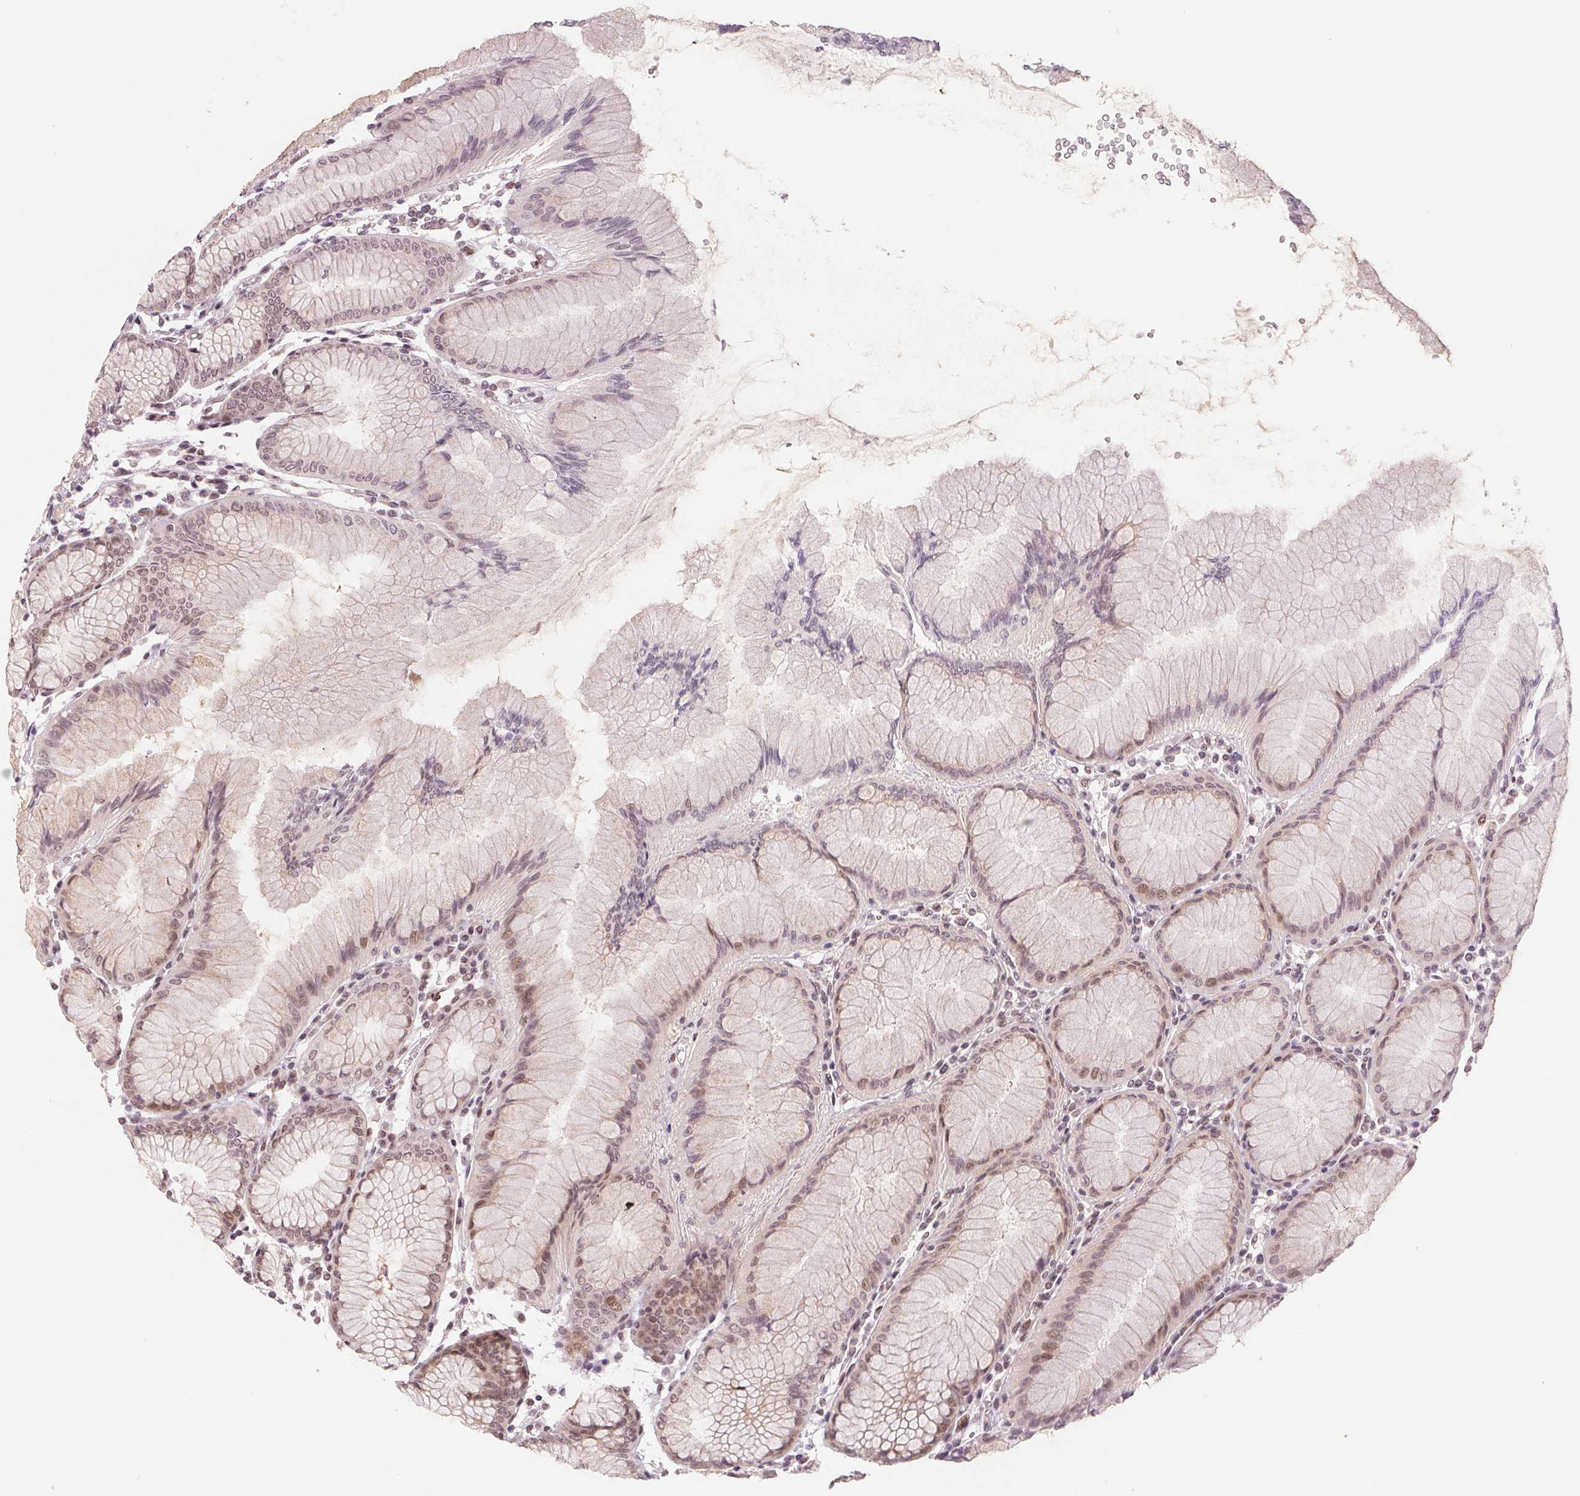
{"staining": {"intensity": "moderate", "quantity": "25%-75%", "location": "nuclear"}, "tissue": "stomach", "cell_type": "Glandular cells", "image_type": "normal", "snomed": [{"axis": "morphology", "description": "Normal tissue, NOS"}, {"axis": "topography", "description": "Stomach"}], "caption": "Immunohistochemistry (IHC) staining of normal stomach, which displays medium levels of moderate nuclear positivity in approximately 25%-75% of glandular cells indicating moderate nuclear protein staining. The staining was performed using DAB (3,3'-diaminobenzidine) (brown) for protein detection and nuclei were counterstained in hematoxylin (blue).", "gene": "DNAJB6", "patient": {"sex": "female", "age": 57}}